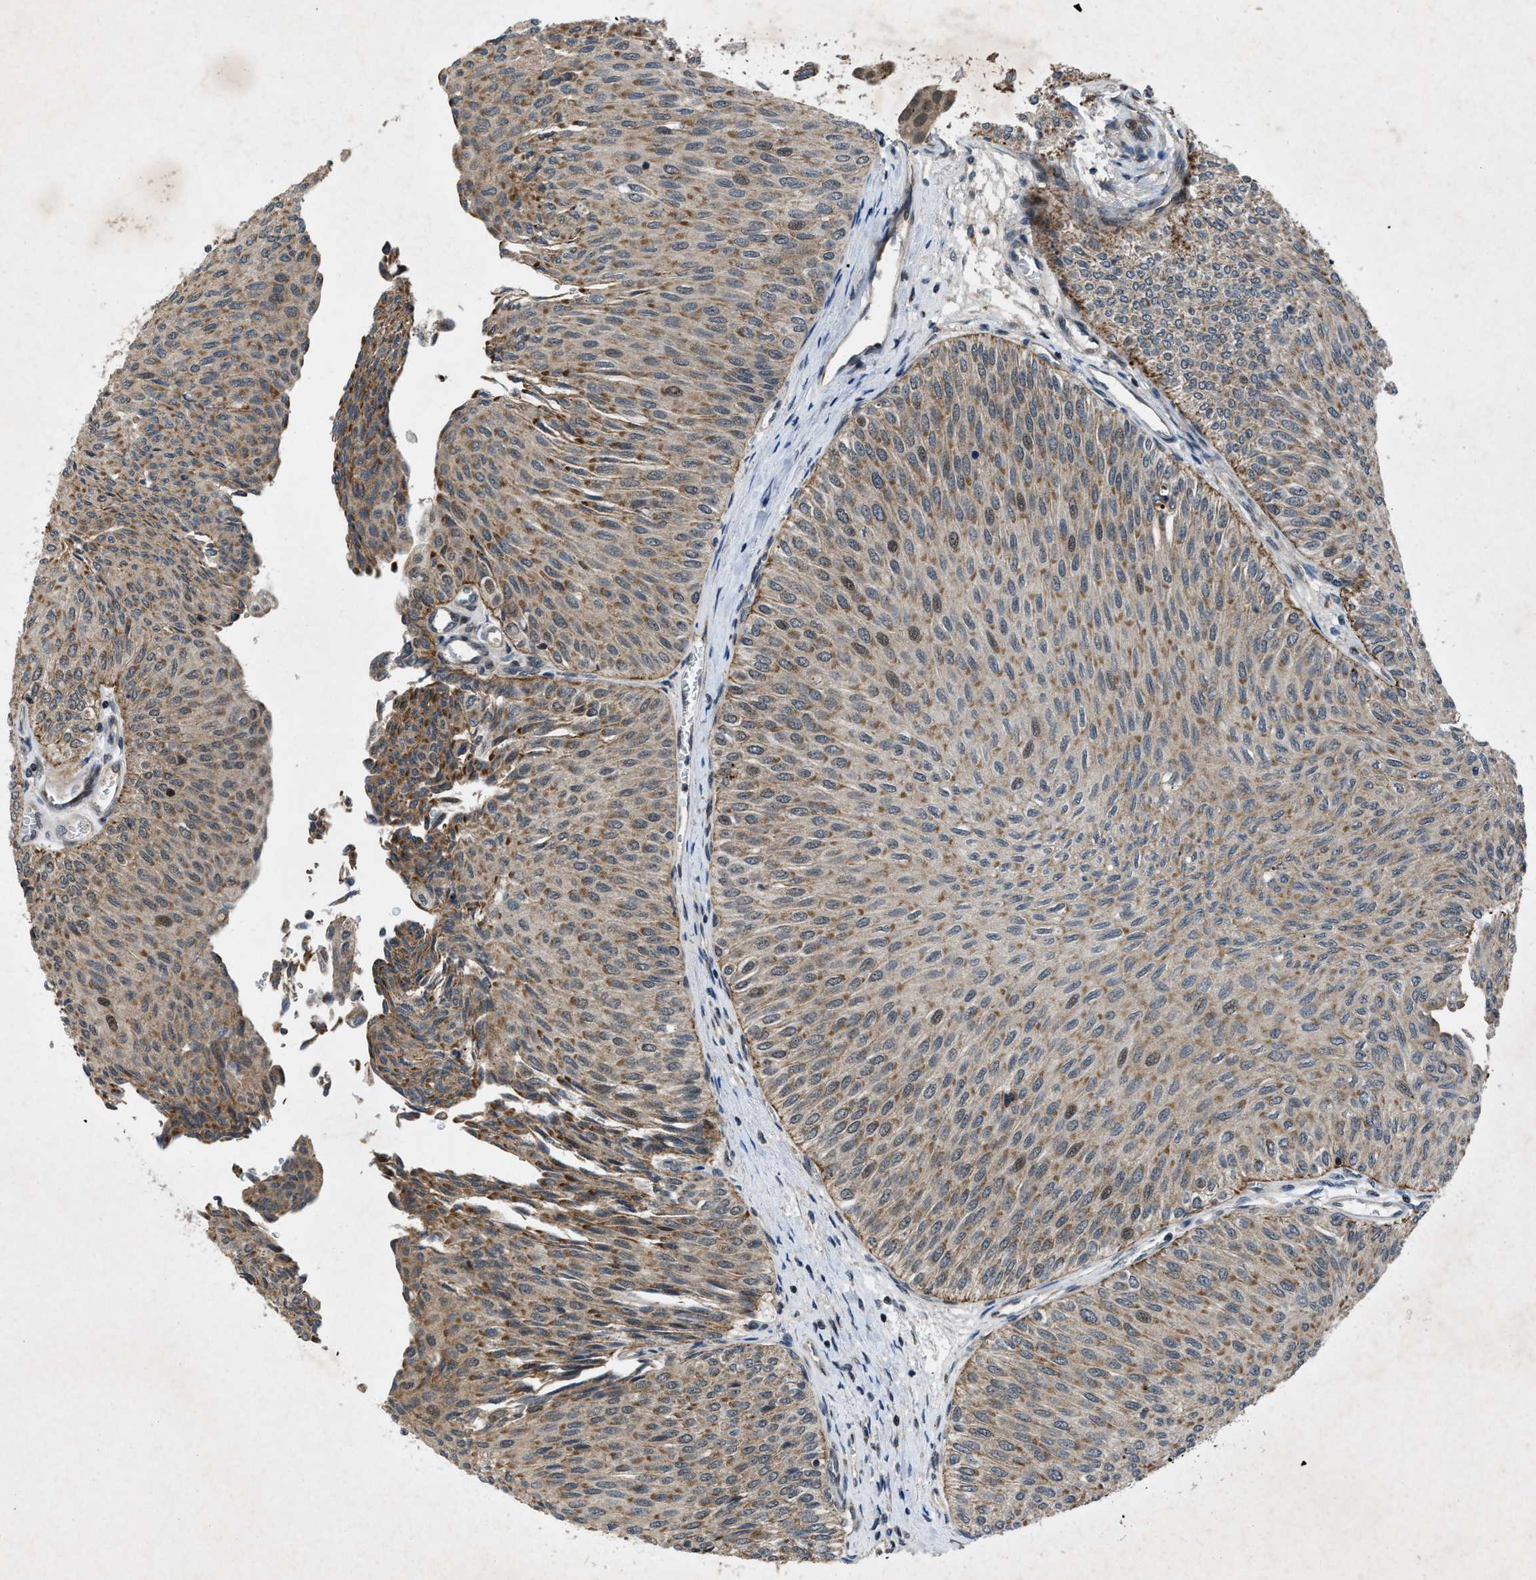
{"staining": {"intensity": "moderate", "quantity": ">75%", "location": "cytoplasmic/membranous"}, "tissue": "urothelial cancer", "cell_type": "Tumor cells", "image_type": "cancer", "snomed": [{"axis": "morphology", "description": "Urothelial carcinoma, Low grade"}, {"axis": "topography", "description": "Urinary bladder"}], "caption": "Urothelial carcinoma (low-grade) stained with DAB (3,3'-diaminobenzidine) immunohistochemistry (IHC) shows medium levels of moderate cytoplasmic/membranous staining in about >75% of tumor cells.", "gene": "ZNHIT1", "patient": {"sex": "male", "age": 78}}